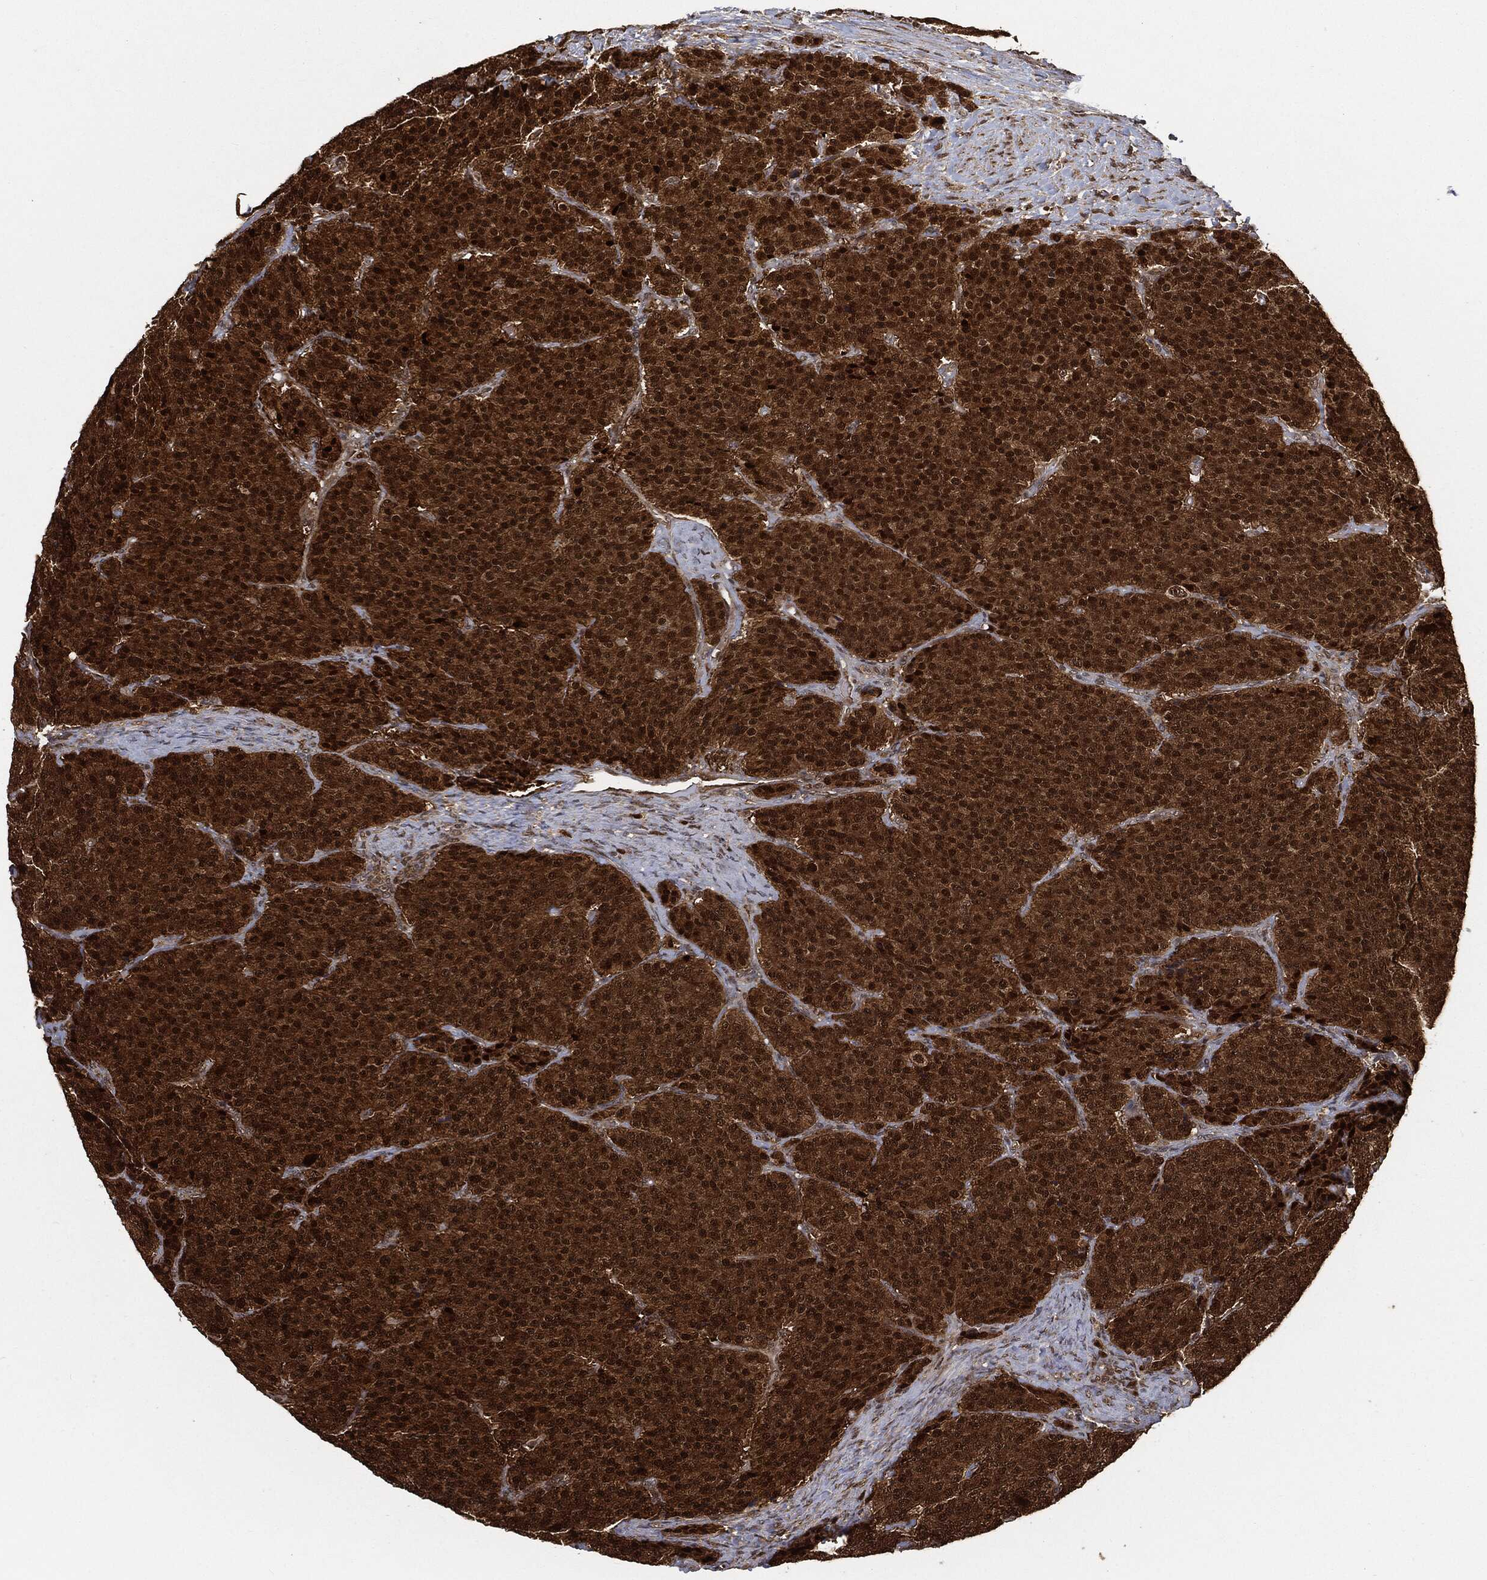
{"staining": {"intensity": "strong", "quantity": ">75%", "location": "cytoplasmic/membranous,nuclear"}, "tissue": "carcinoid", "cell_type": "Tumor cells", "image_type": "cancer", "snomed": [{"axis": "morphology", "description": "Carcinoid, malignant, NOS"}, {"axis": "topography", "description": "Small intestine"}], "caption": "Brown immunohistochemical staining in human carcinoid reveals strong cytoplasmic/membranous and nuclear positivity in approximately >75% of tumor cells. Nuclei are stained in blue.", "gene": "CUTA", "patient": {"sex": "female", "age": 58}}